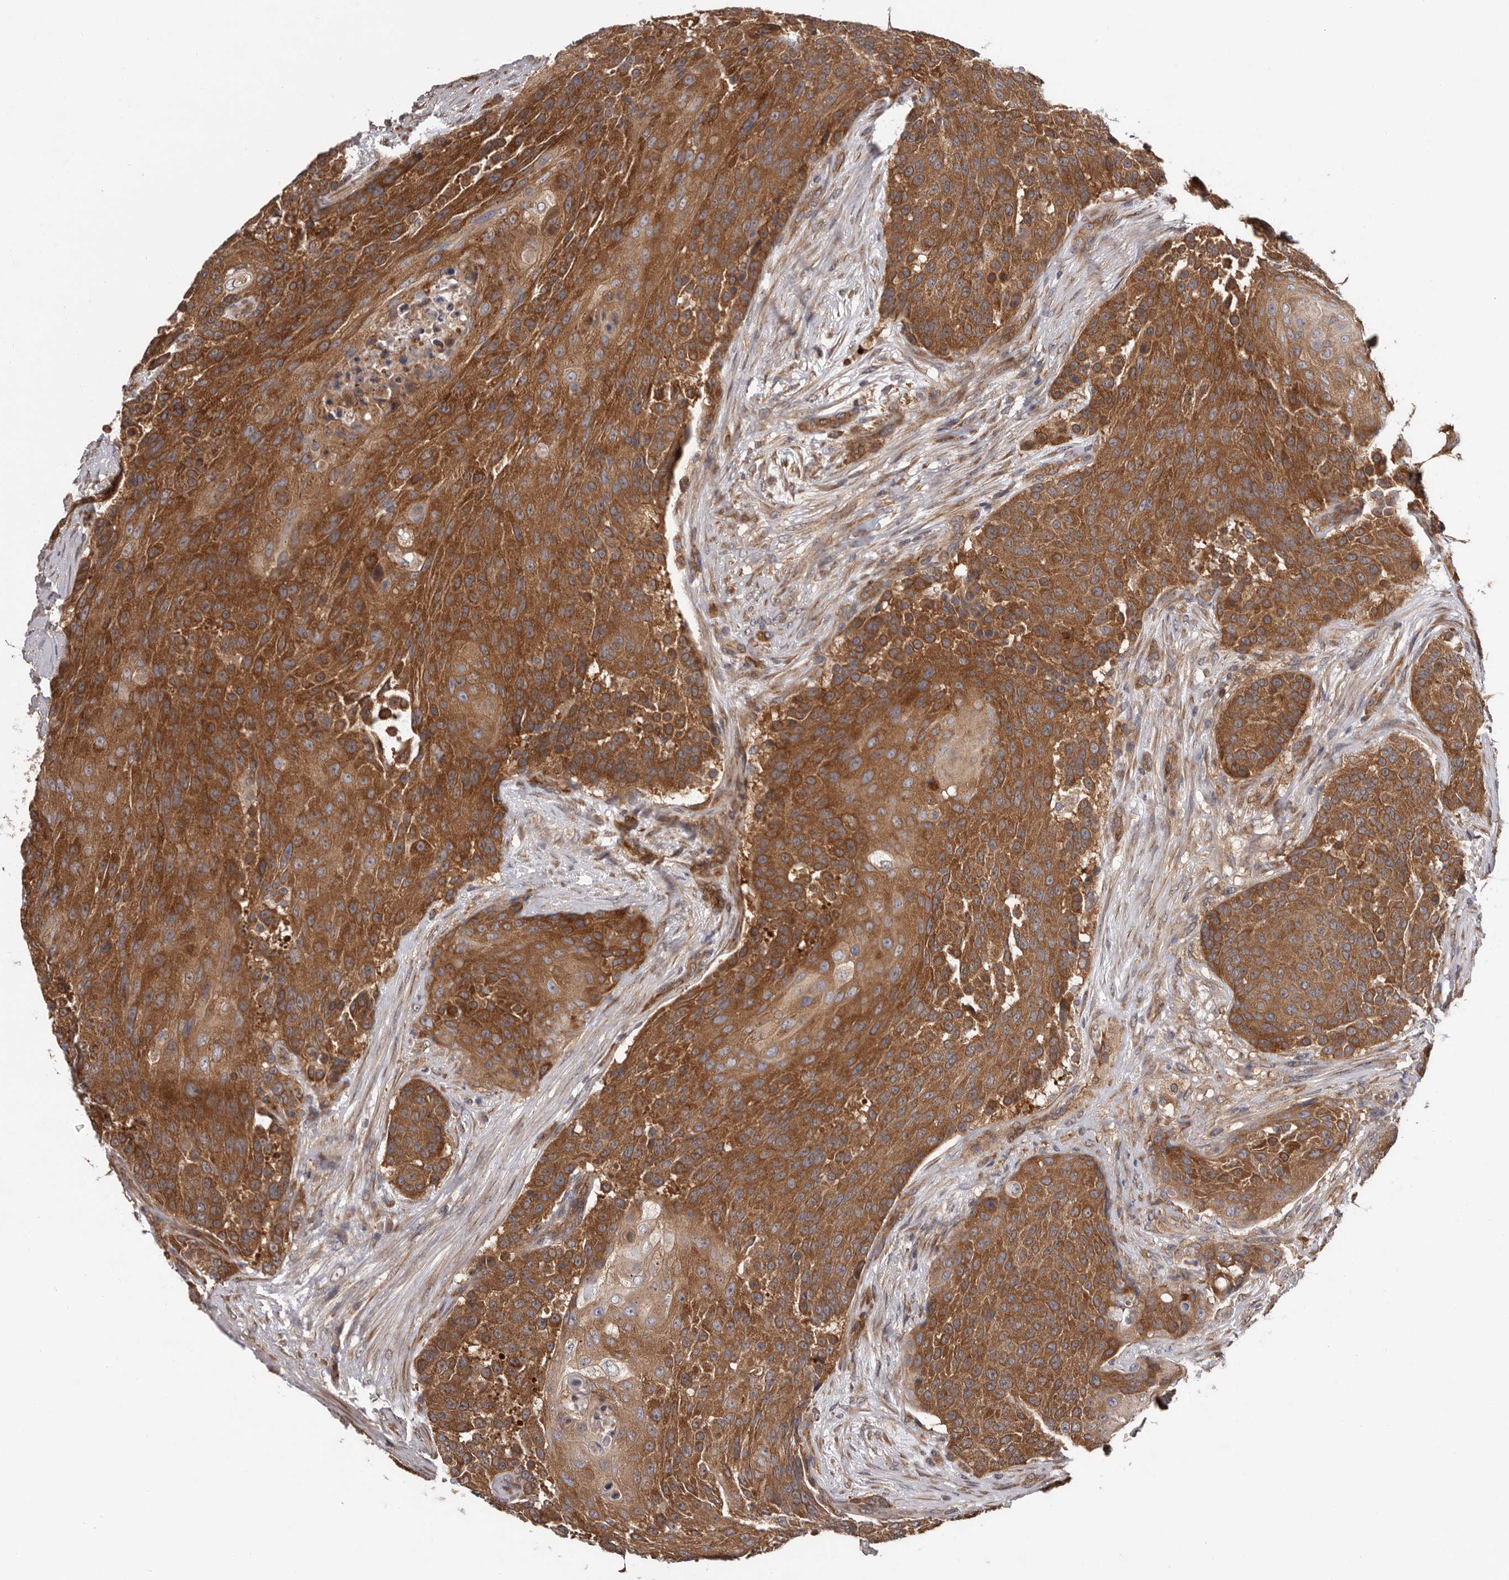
{"staining": {"intensity": "strong", "quantity": ">75%", "location": "cytoplasmic/membranous"}, "tissue": "urothelial cancer", "cell_type": "Tumor cells", "image_type": "cancer", "snomed": [{"axis": "morphology", "description": "Urothelial carcinoma, High grade"}, {"axis": "topography", "description": "Urinary bladder"}], "caption": "This photomicrograph demonstrates immunohistochemistry staining of high-grade urothelial carcinoma, with high strong cytoplasmic/membranous positivity in about >75% of tumor cells.", "gene": "VPS37A", "patient": {"sex": "female", "age": 63}}